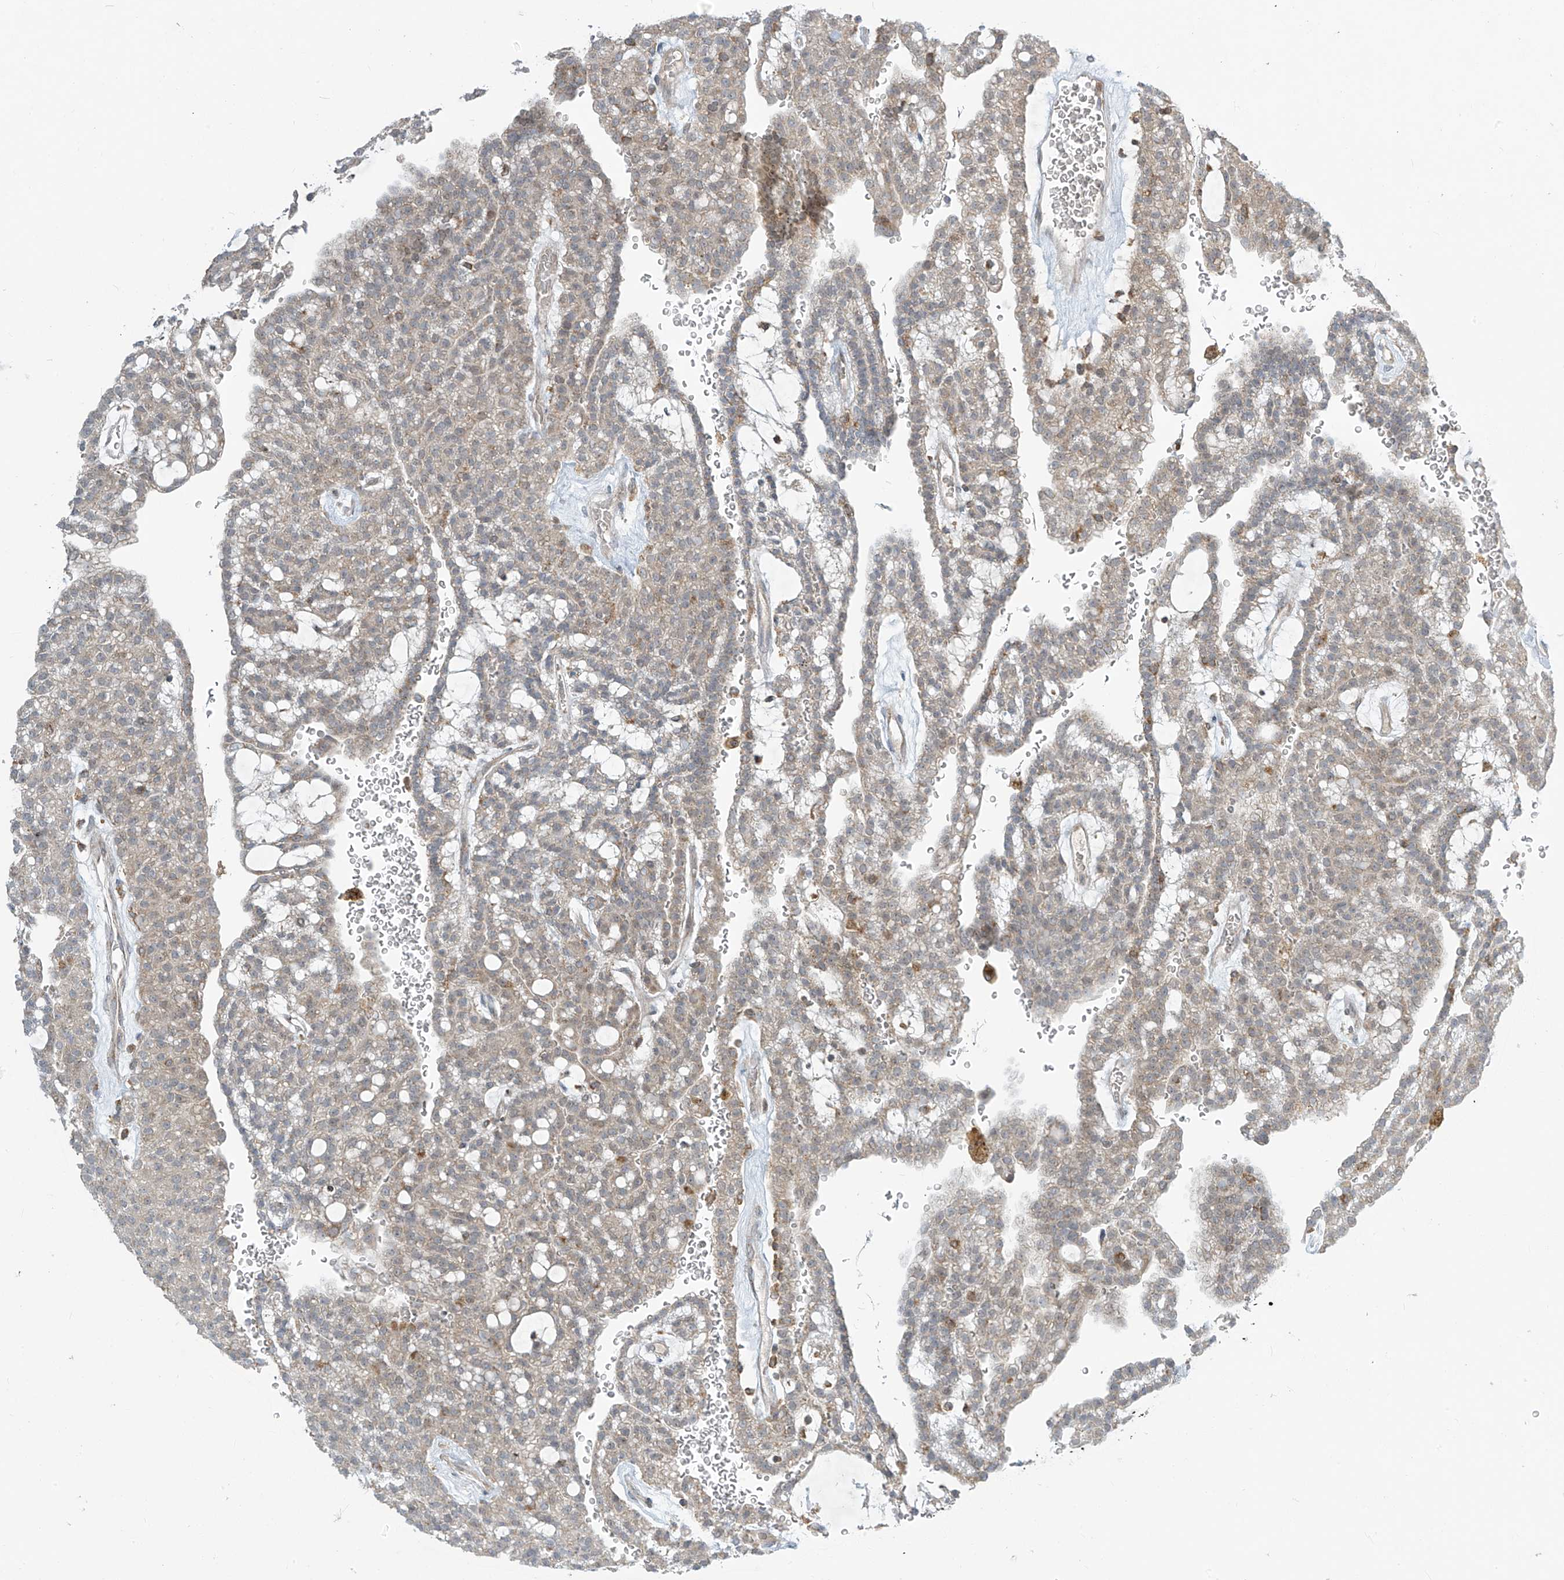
{"staining": {"intensity": "negative", "quantity": "none", "location": "none"}, "tissue": "renal cancer", "cell_type": "Tumor cells", "image_type": "cancer", "snomed": [{"axis": "morphology", "description": "Adenocarcinoma, NOS"}, {"axis": "topography", "description": "Kidney"}], "caption": "Renal cancer stained for a protein using immunohistochemistry (IHC) shows no expression tumor cells.", "gene": "PARVG", "patient": {"sex": "male", "age": 63}}